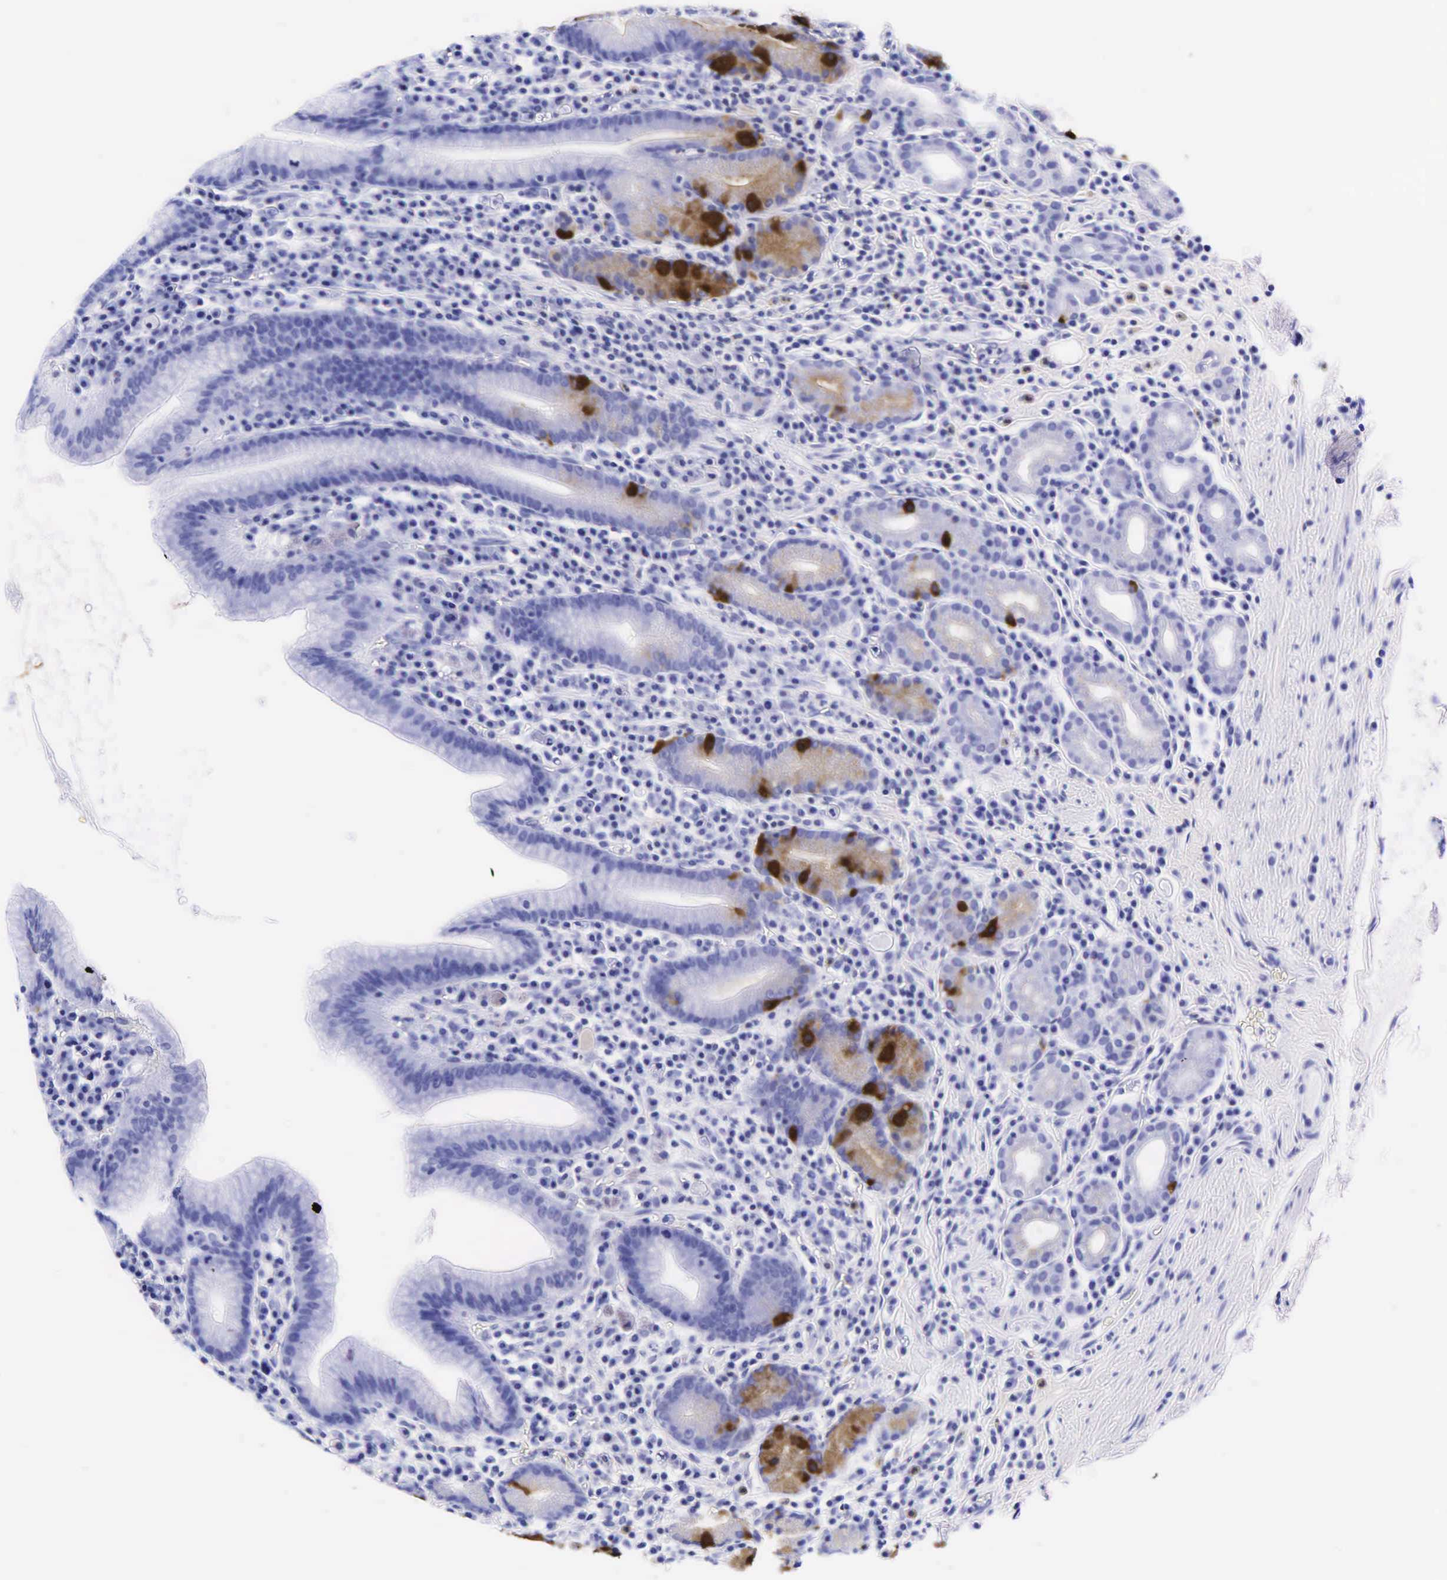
{"staining": {"intensity": "strong", "quantity": "<25%", "location": "cytoplasmic/membranous"}, "tissue": "stomach", "cell_type": "Glandular cells", "image_type": "normal", "snomed": [{"axis": "morphology", "description": "Normal tissue, NOS"}, {"axis": "topography", "description": "Stomach, lower"}], "caption": "This photomicrograph shows immunohistochemistry (IHC) staining of normal human stomach, with medium strong cytoplasmic/membranous staining in approximately <25% of glandular cells.", "gene": "GAST", "patient": {"sex": "male", "age": 58}}